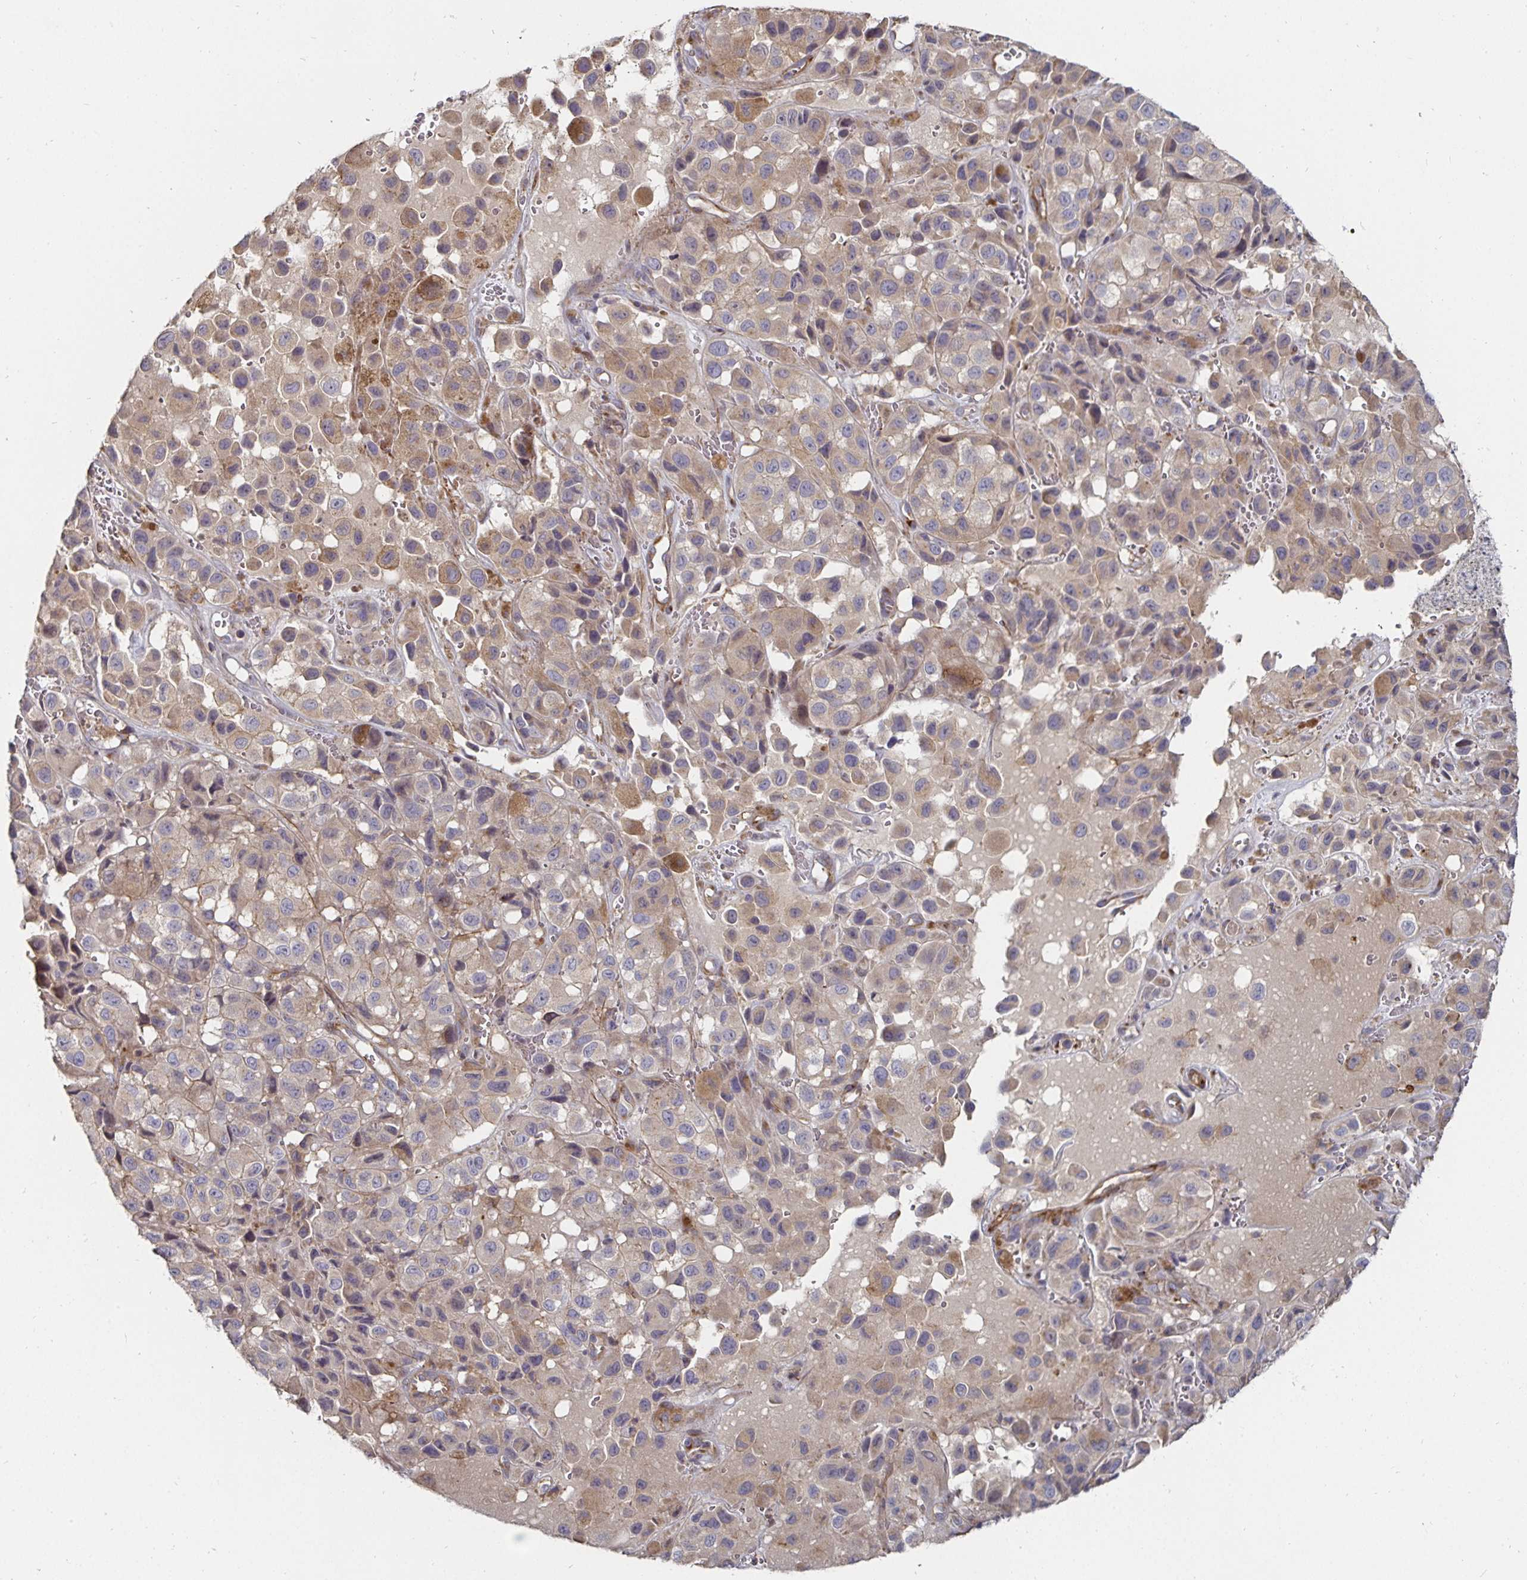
{"staining": {"intensity": "weak", "quantity": "25%-75%", "location": "cytoplasmic/membranous"}, "tissue": "melanoma", "cell_type": "Tumor cells", "image_type": "cancer", "snomed": [{"axis": "morphology", "description": "Malignant melanoma, NOS"}, {"axis": "topography", "description": "Skin"}], "caption": "Immunohistochemistry (DAB) staining of human melanoma exhibits weak cytoplasmic/membranous protein expression in about 25%-75% of tumor cells.", "gene": "GJA4", "patient": {"sex": "male", "age": 93}}